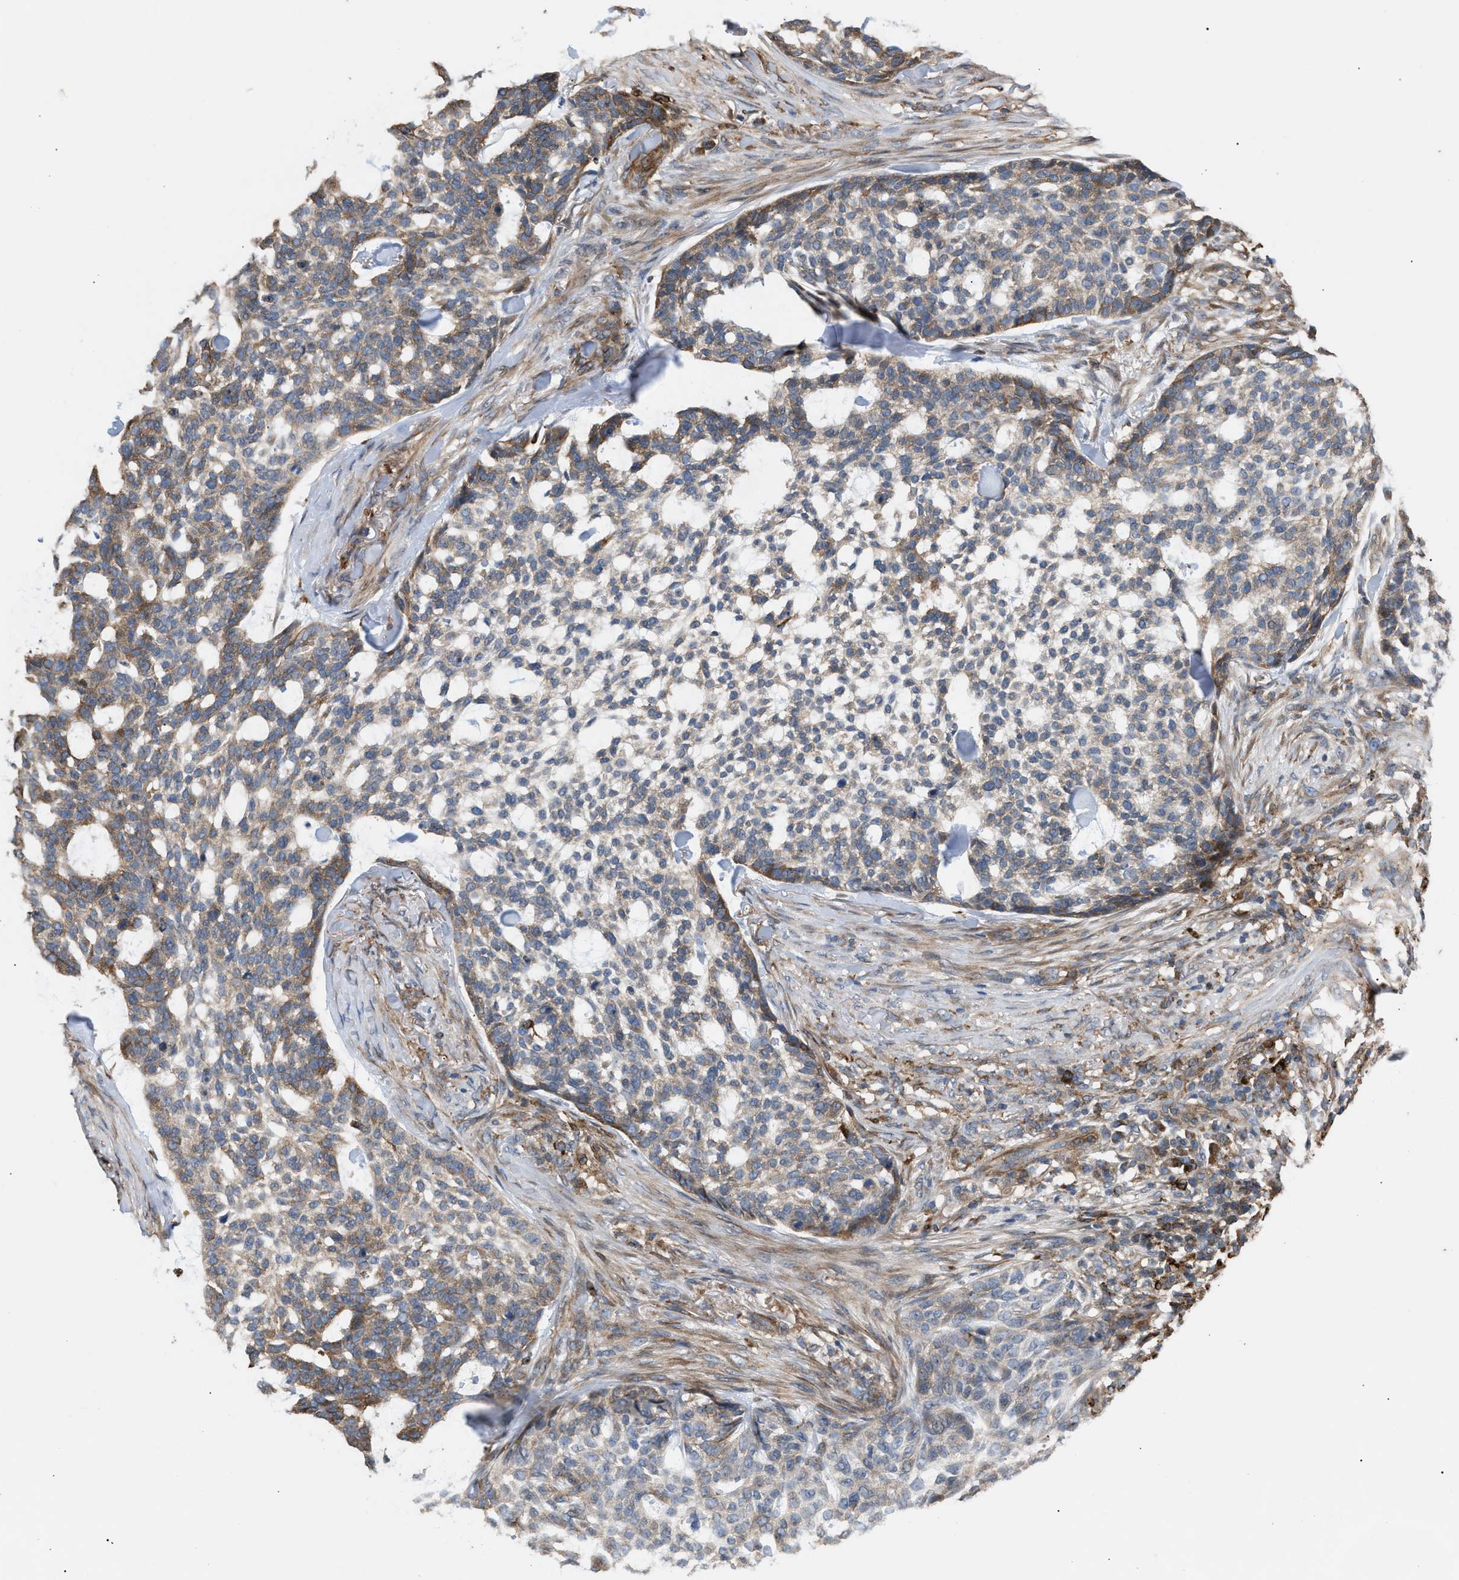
{"staining": {"intensity": "weak", "quantity": "25%-75%", "location": "cytoplasmic/membranous"}, "tissue": "skin cancer", "cell_type": "Tumor cells", "image_type": "cancer", "snomed": [{"axis": "morphology", "description": "Basal cell carcinoma"}, {"axis": "topography", "description": "Skin"}], "caption": "The micrograph demonstrates a brown stain indicating the presence of a protein in the cytoplasmic/membranous of tumor cells in skin basal cell carcinoma. The protein of interest is stained brown, and the nuclei are stained in blue (DAB (3,3'-diaminobenzidine) IHC with brightfield microscopy, high magnification).", "gene": "GCC1", "patient": {"sex": "female", "age": 64}}